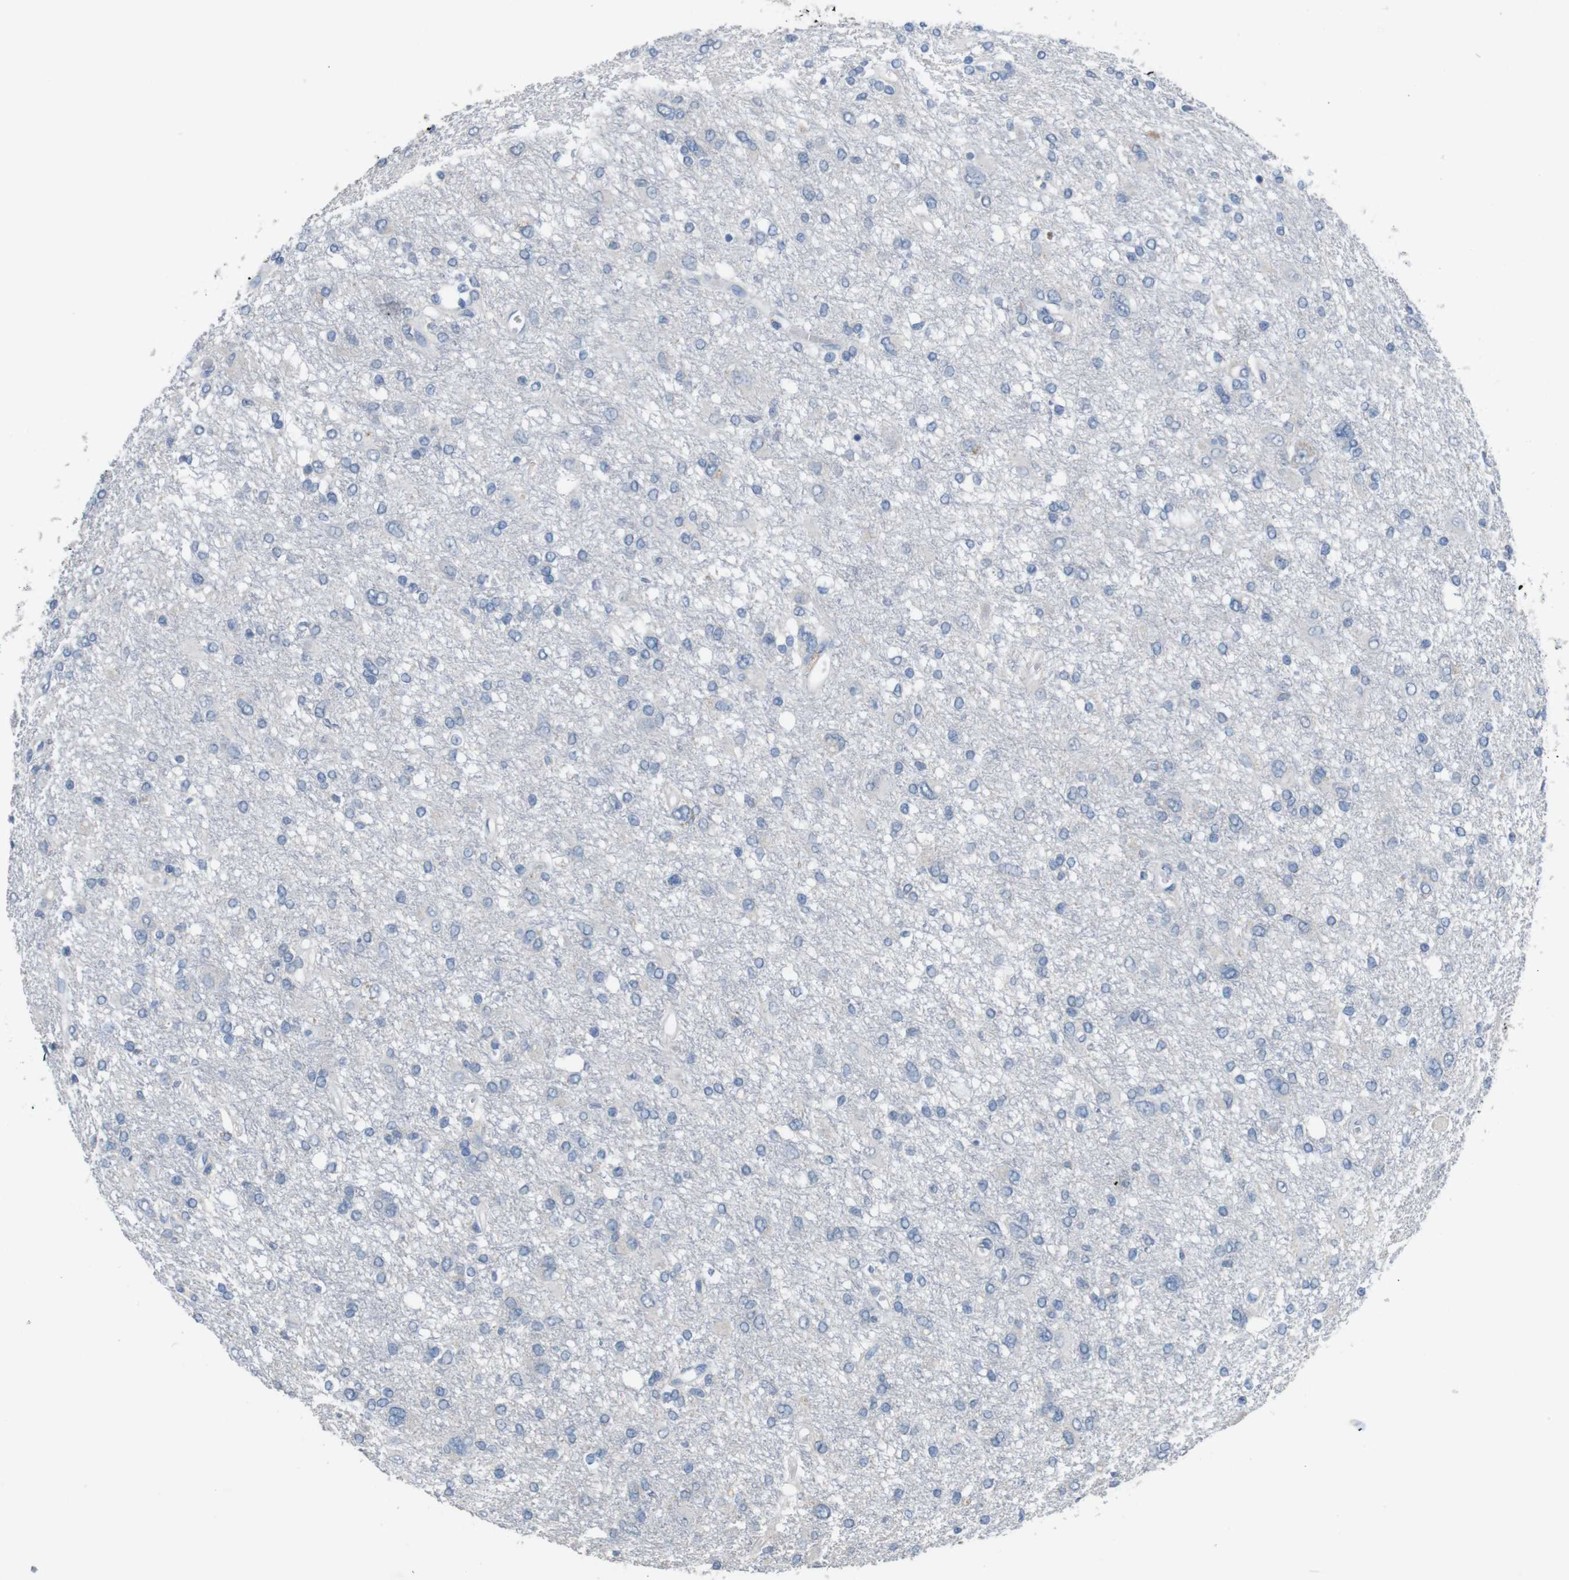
{"staining": {"intensity": "negative", "quantity": "none", "location": "none"}, "tissue": "glioma", "cell_type": "Tumor cells", "image_type": "cancer", "snomed": [{"axis": "morphology", "description": "Glioma, malignant, High grade"}, {"axis": "topography", "description": "Brain"}], "caption": "This is an IHC histopathology image of high-grade glioma (malignant). There is no expression in tumor cells.", "gene": "SLC2A8", "patient": {"sex": "female", "age": 59}}